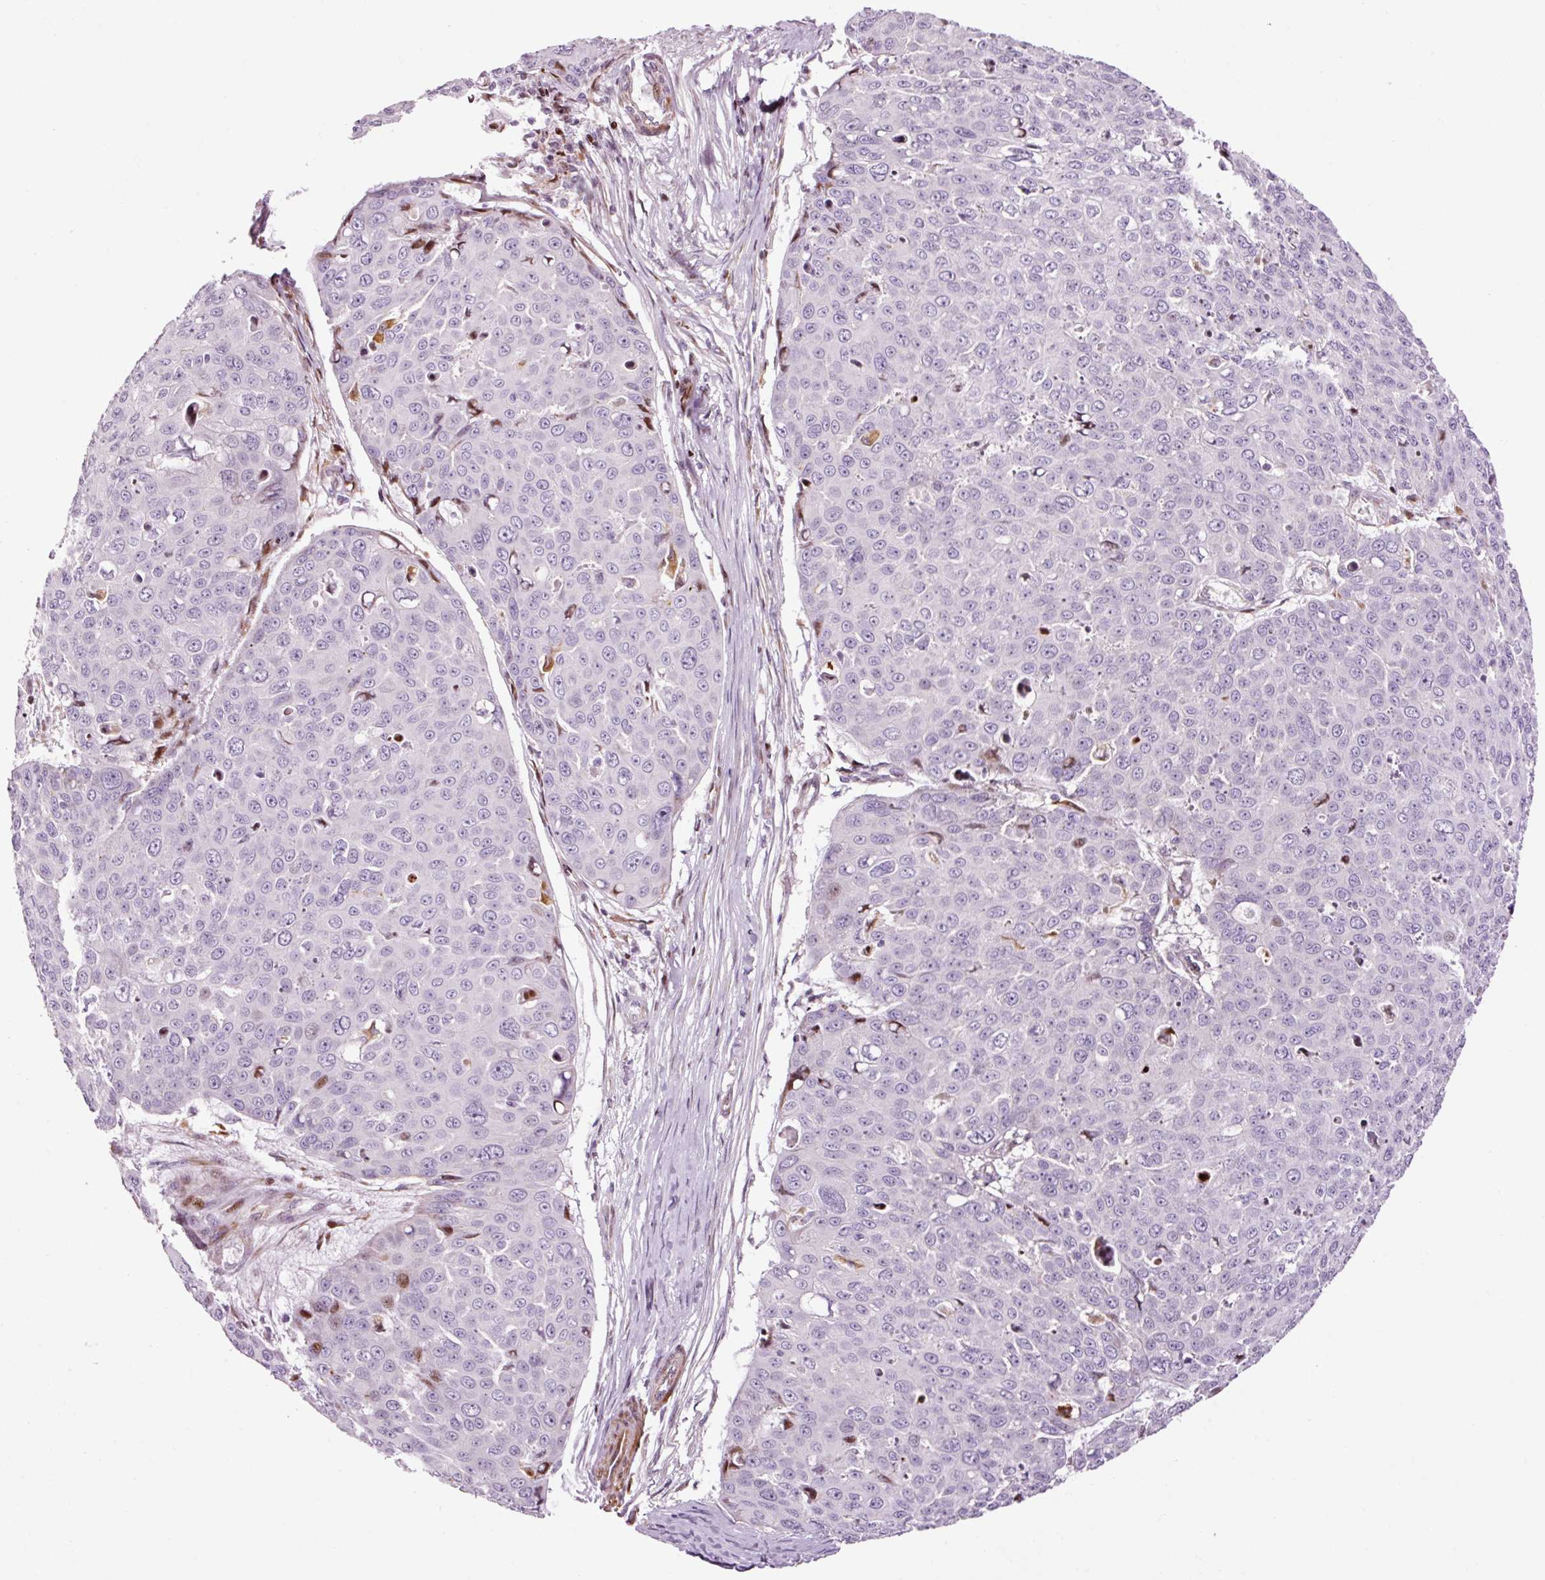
{"staining": {"intensity": "negative", "quantity": "none", "location": "none"}, "tissue": "skin cancer", "cell_type": "Tumor cells", "image_type": "cancer", "snomed": [{"axis": "morphology", "description": "Squamous cell carcinoma, NOS"}, {"axis": "topography", "description": "Skin"}], "caption": "Tumor cells show no significant expression in skin cancer (squamous cell carcinoma).", "gene": "ANKRD20A1", "patient": {"sex": "male", "age": 71}}